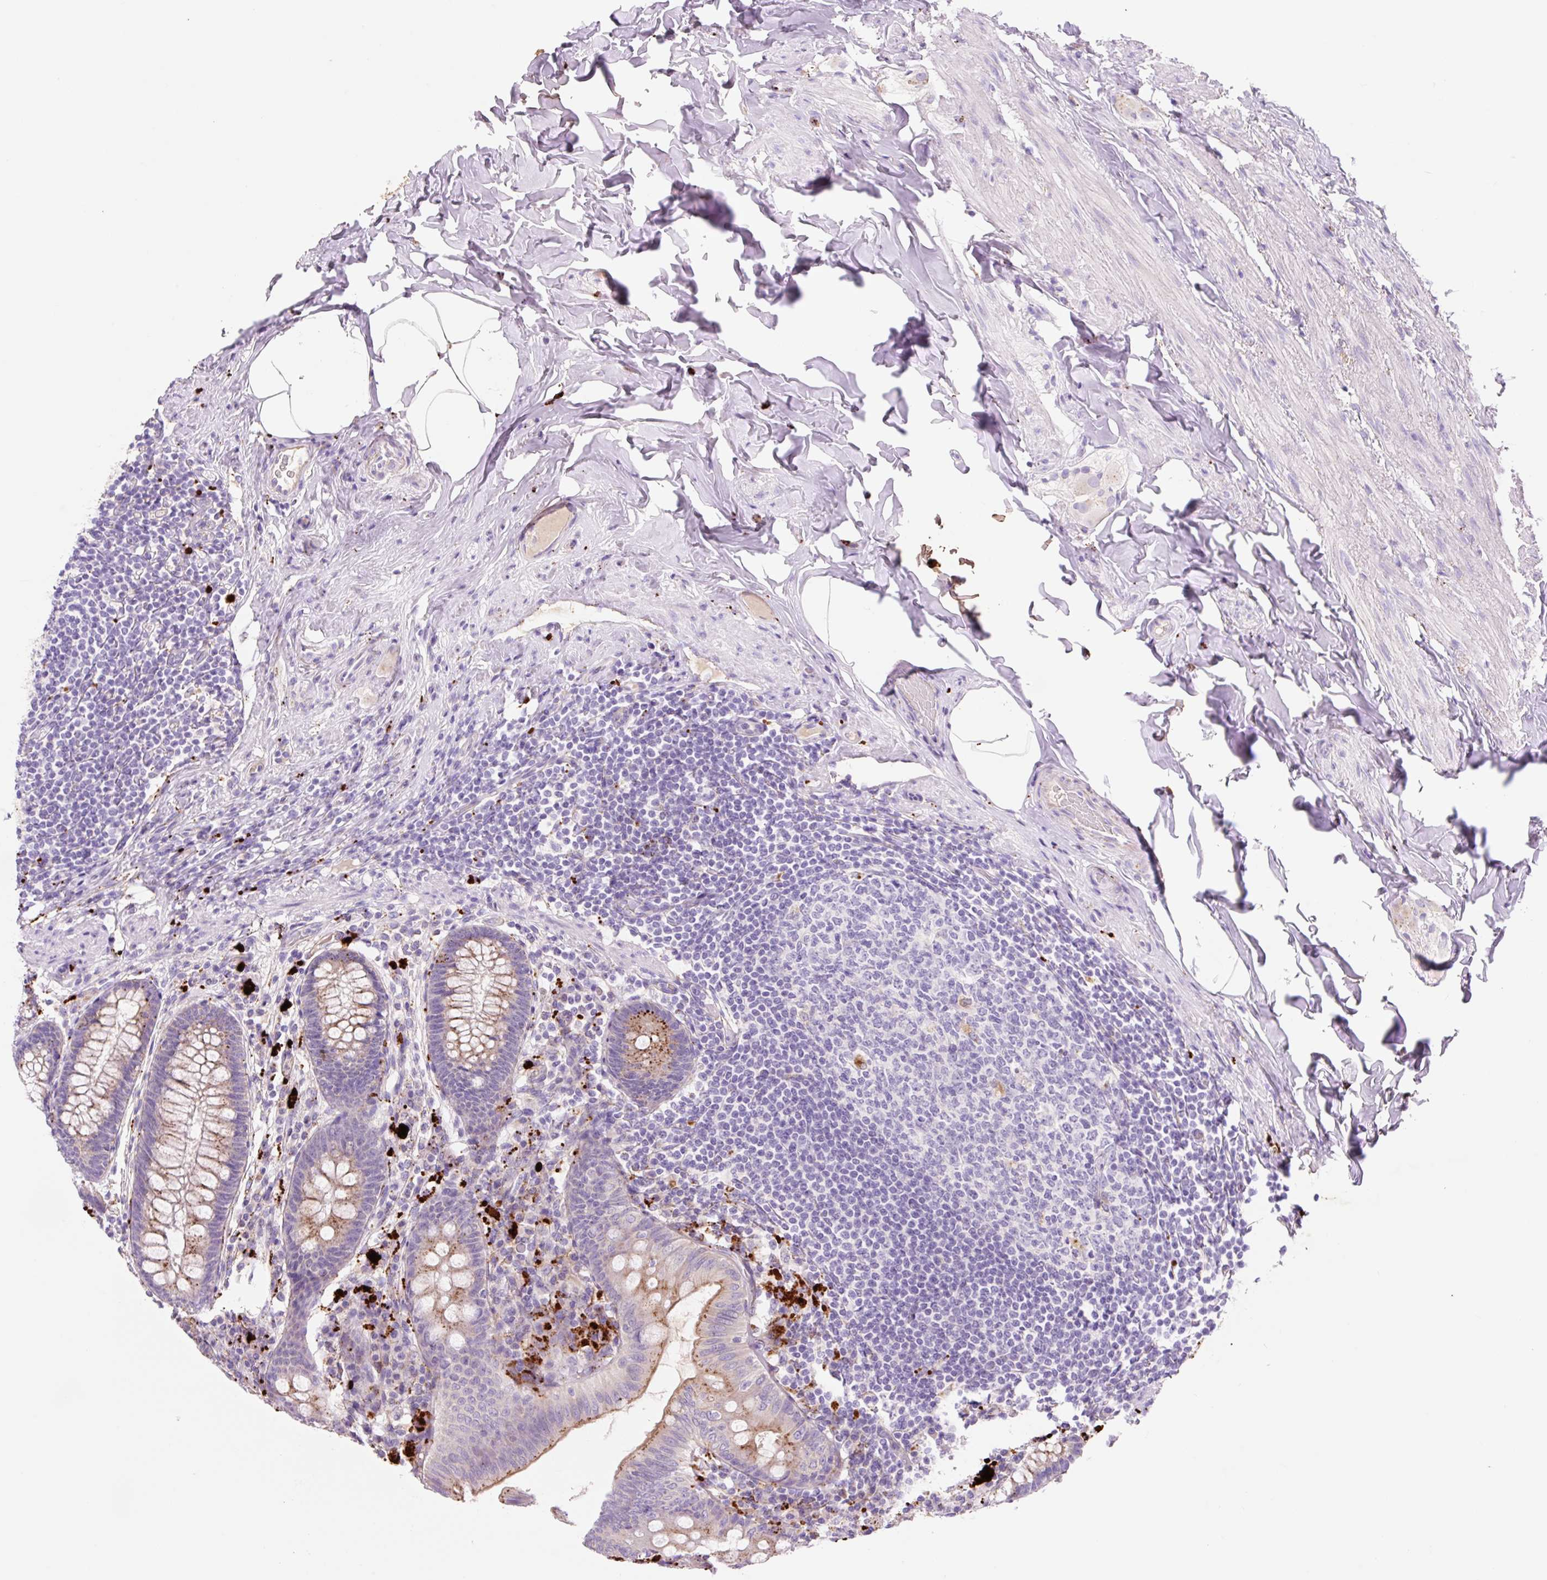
{"staining": {"intensity": "moderate", "quantity": "25%-75%", "location": "cytoplasmic/membranous"}, "tissue": "appendix", "cell_type": "Glandular cells", "image_type": "normal", "snomed": [{"axis": "morphology", "description": "Normal tissue, NOS"}, {"axis": "topography", "description": "Appendix"}], "caption": "Normal appendix was stained to show a protein in brown. There is medium levels of moderate cytoplasmic/membranous staining in about 25%-75% of glandular cells. (DAB (3,3'-diaminobenzidine) IHC with brightfield microscopy, high magnification).", "gene": "HEXA", "patient": {"sex": "male", "age": 71}}